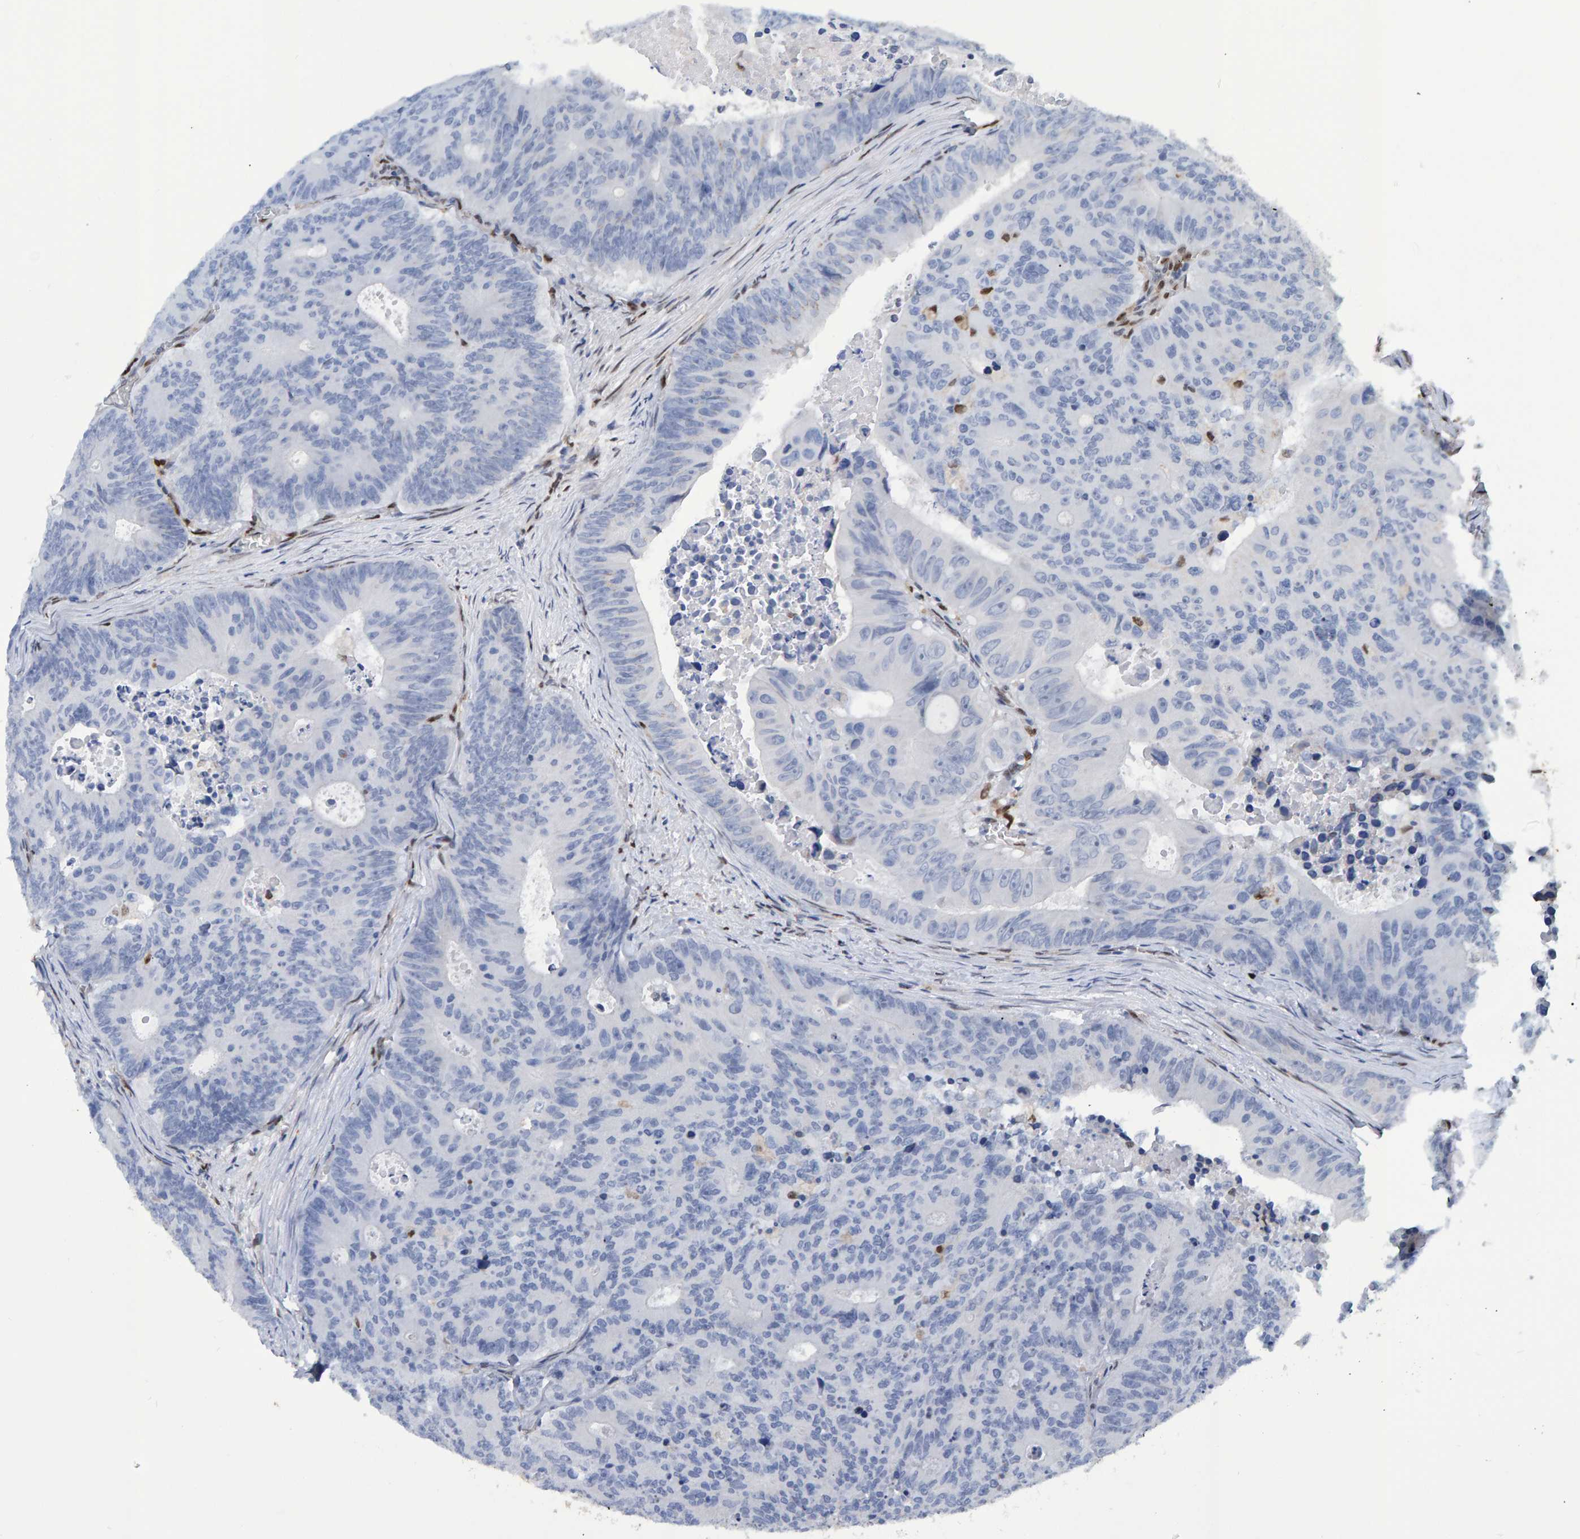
{"staining": {"intensity": "negative", "quantity": "none", "location": "none"}, "tissue": "colorectal cancer", "cell_type": "Tumor cells", "image_type": "cancer", "snomed": [{"axis": "morphology", "description": "Adenocarcinoma, NOS"}, {"axis": "topography", "description": "Colon"}], "caption": "Adenocarcinoma (colorectal) stained for a protein using immunohistochemistry (IHC) reveals no staining tumor cells.", "gene": "QKI", "patient": {"sex": "male", "age": 87}}